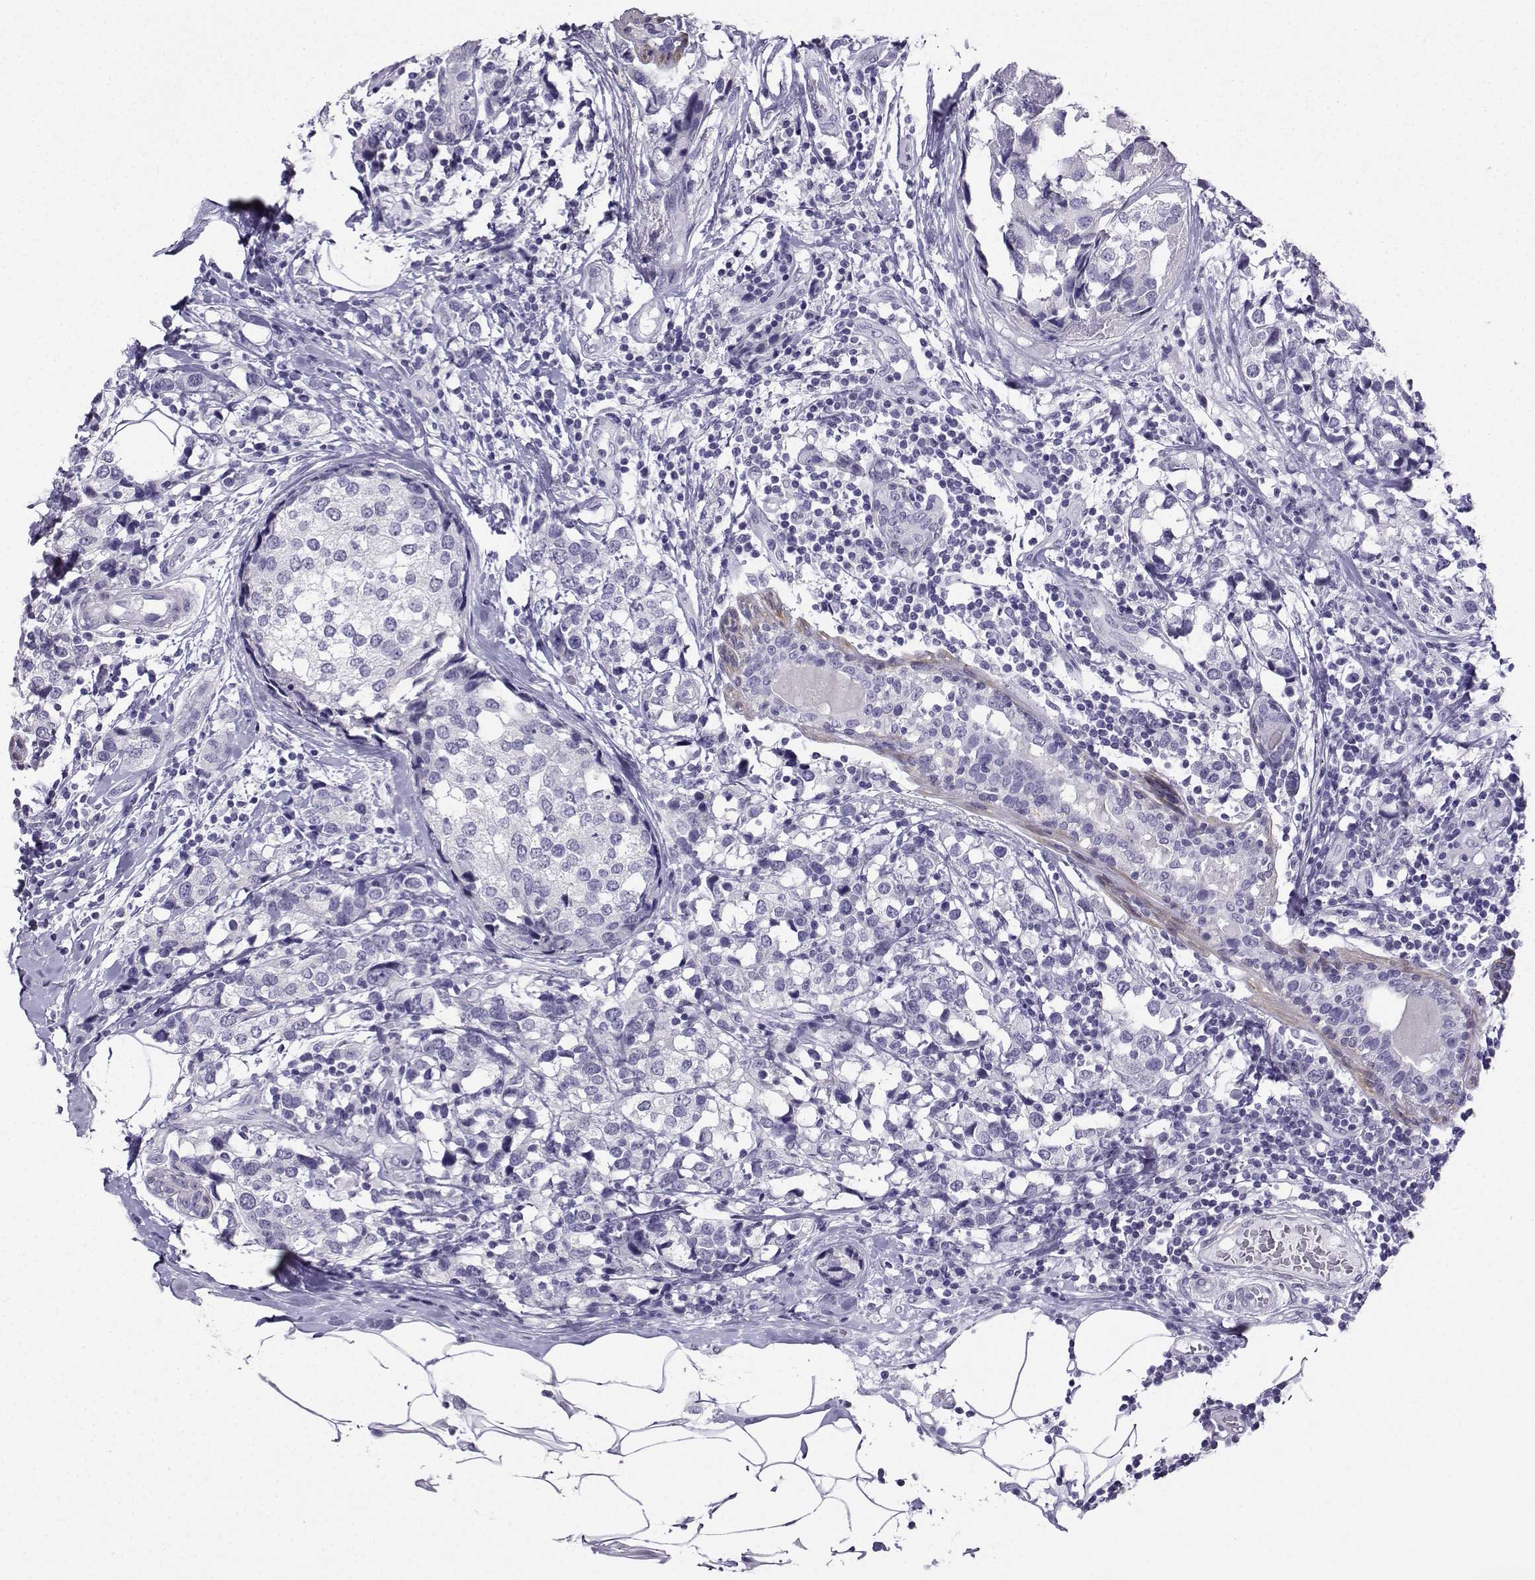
{"staining": {"intensity": "negative", "quantity": "none", "location": "none"}, "tissue": "breast cancer", "cell_type": "Tumor cells", "image_type": "cancer", "snomed": [{"axis": "morphology", "description": "Lobular carcinoma"}, {"axis": "topography", "description": "Breast"}], "caption": "Protein analysis of breast lobular carcinoma demonstrates no significant staining in tumor cells.", "gene": "KIF17", "patient": {"sex": "female", "age": 59}}